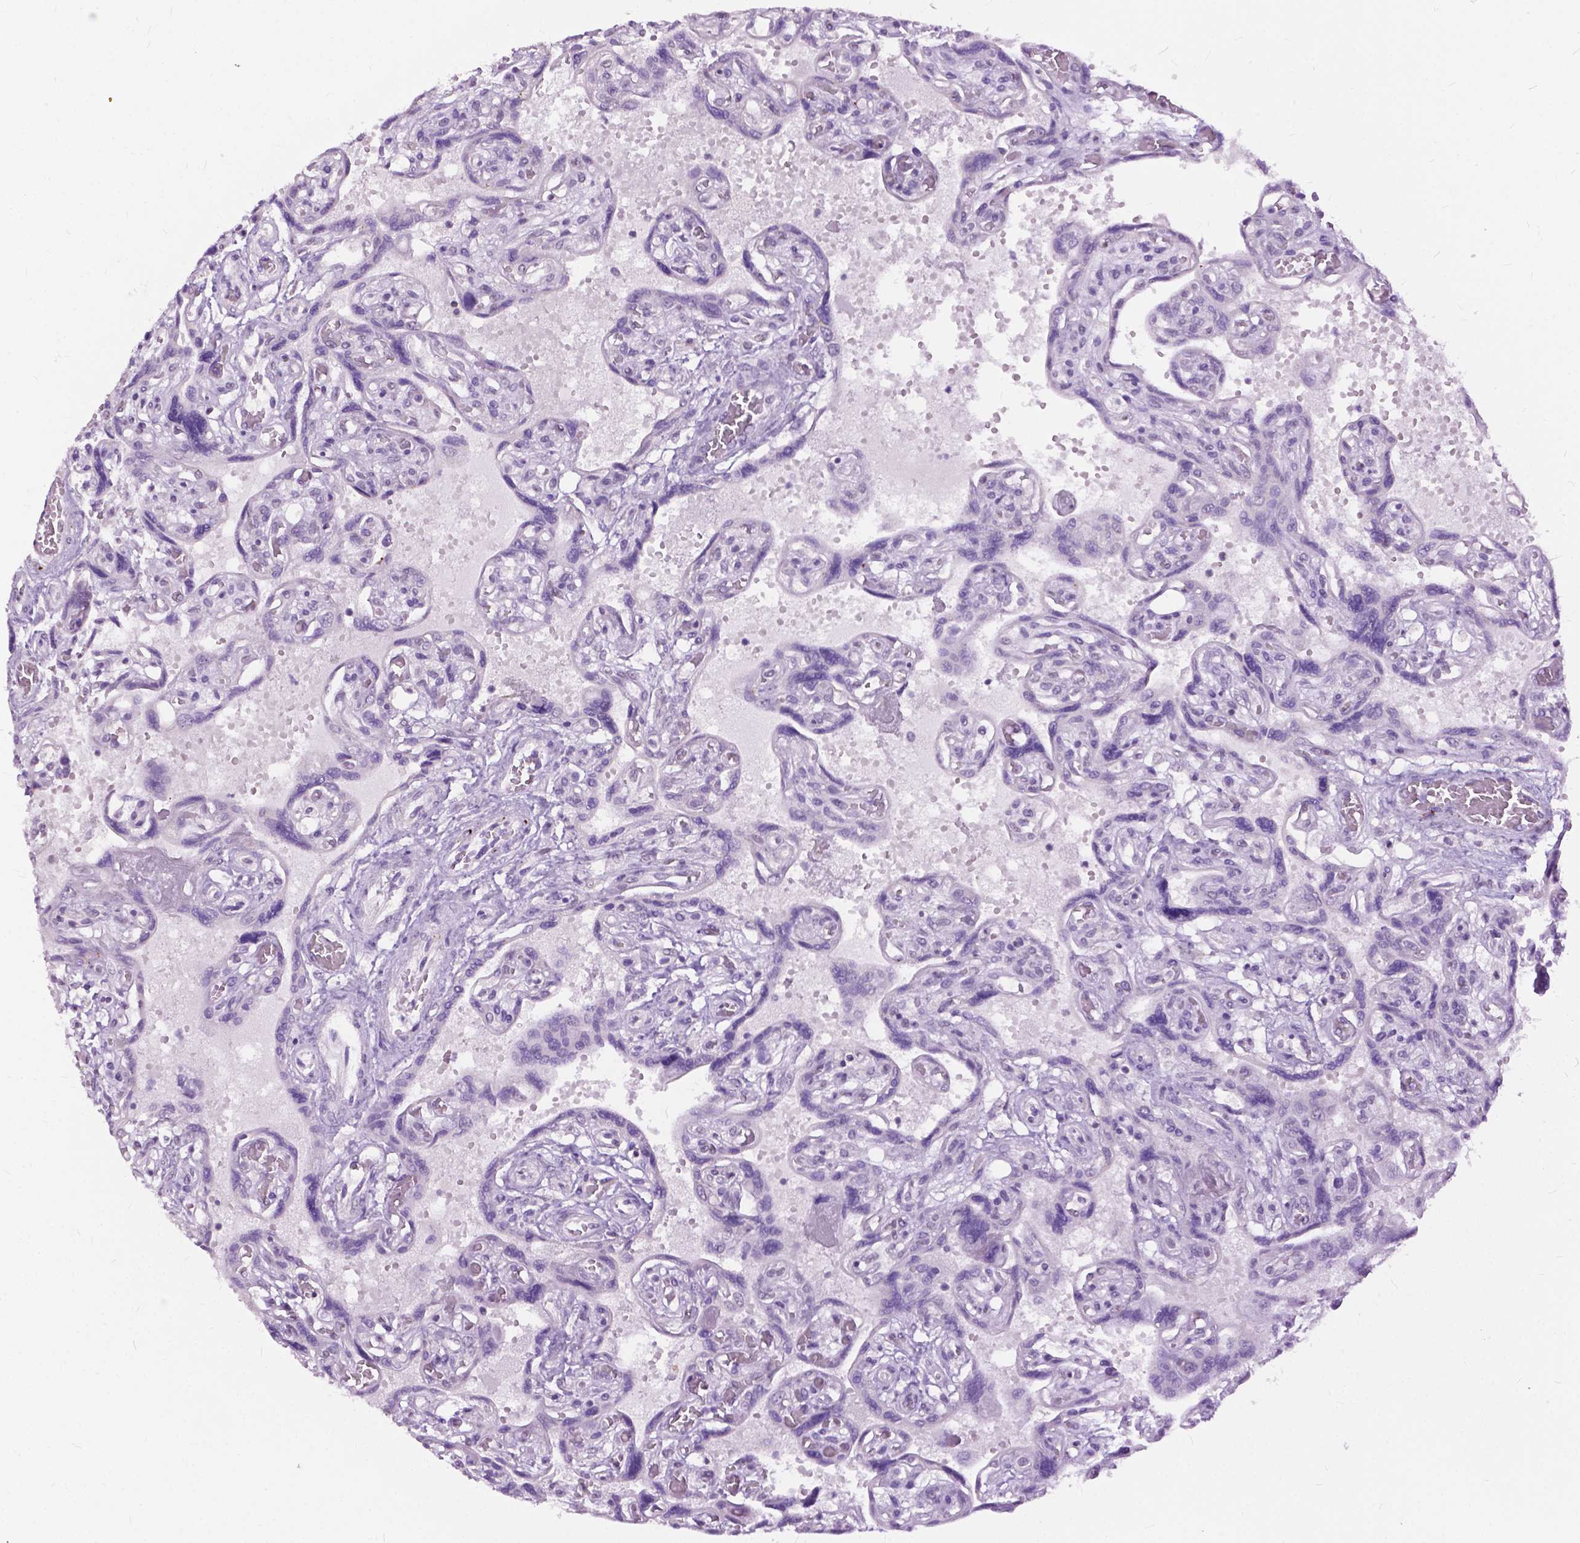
{"staining": {"intensity": "weak", "quantity": "25%-75%", "location": "nuclear"}, "tissue": "placenta", "cell_type": "Decidual cells", "image_type": "normal", "snomed": [{"axis": "morphology", "description": "Normal tissue, NOS"}, {"axis": "topography", "description": "Placenta"}], "caption": "Decidual cells exhibit low levels of weak nuclear expression in about 25%-75% of cells in benign placenta.", "gene": "GPR37L1", "patient": {"sex": "female", "age": 32}}